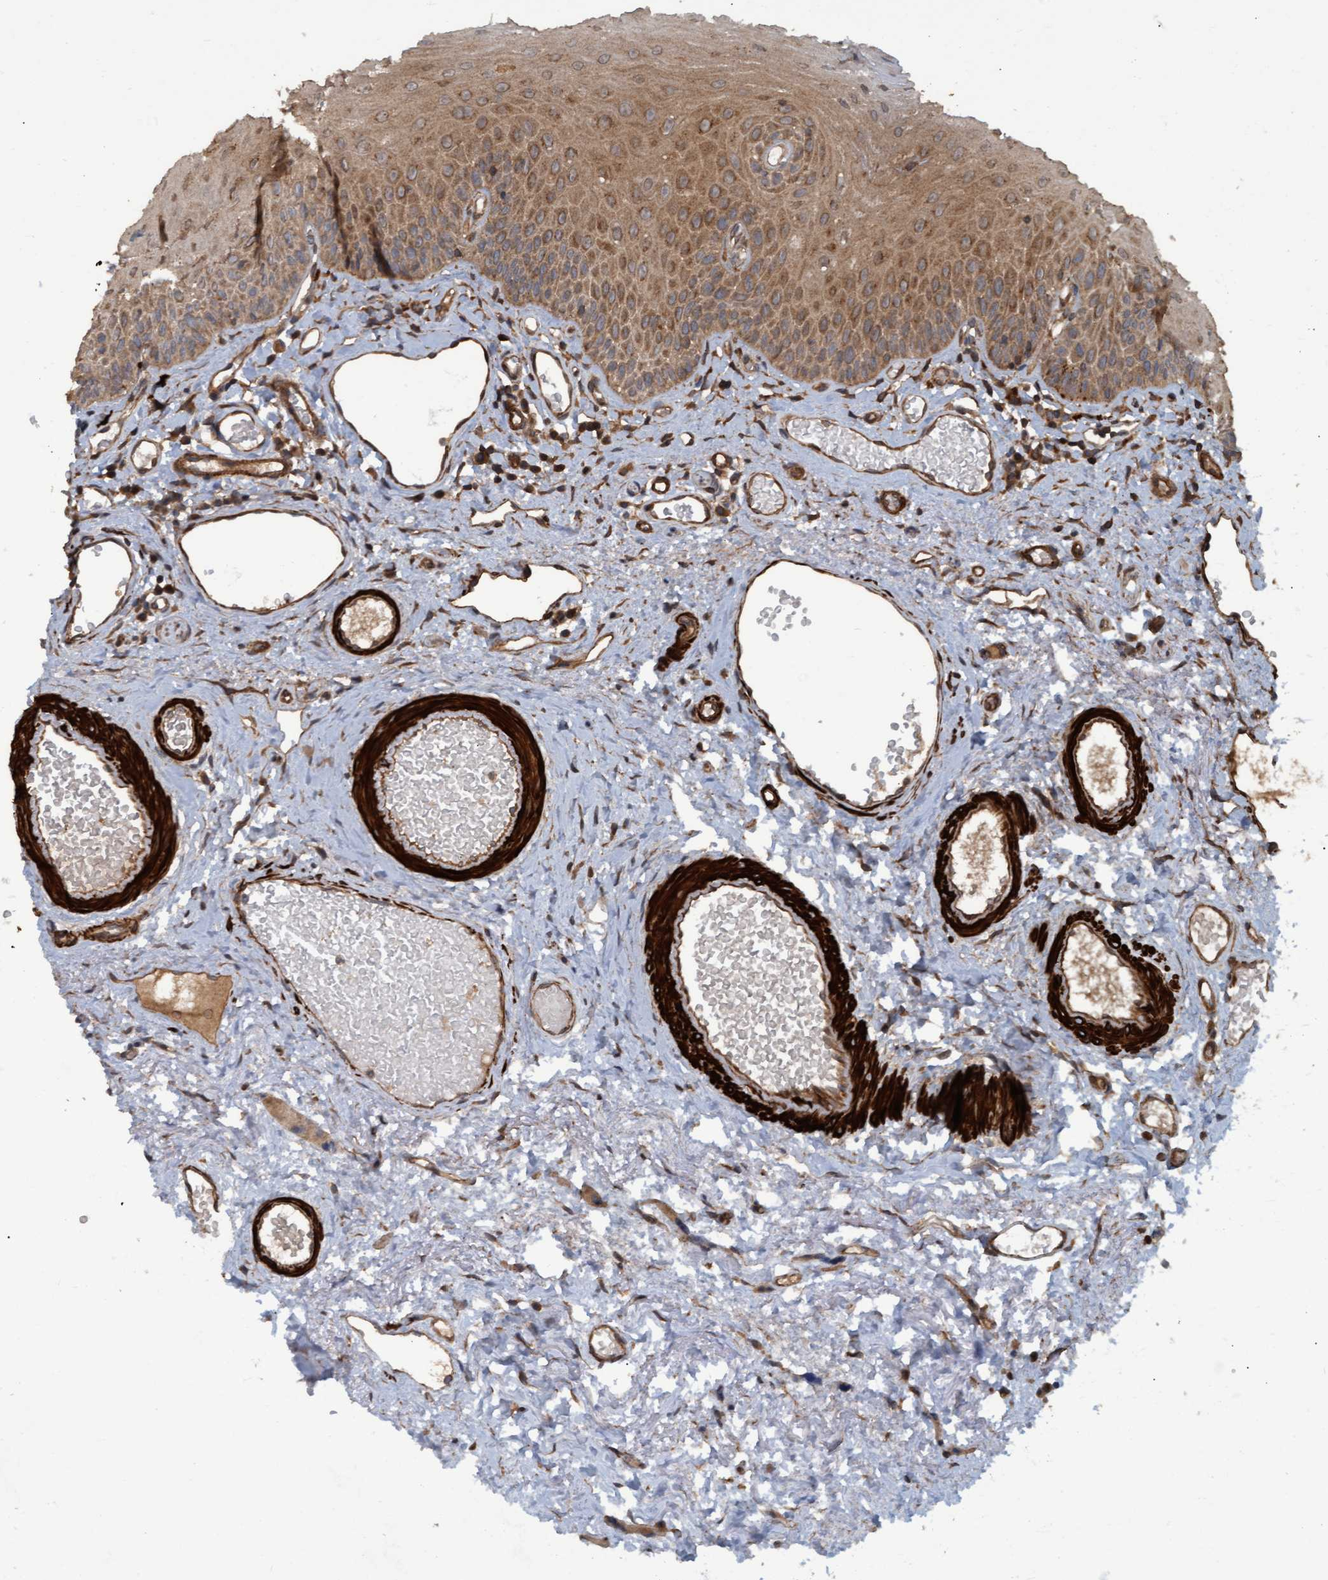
{"staining": {"intensity": "moderate", "quantity": ">75%", "location": "cytoplasmic/membranous"}, "tissue": "oral mucosa", "cell_type": "Squamous epithelial cells", "image_type": "normal", "snomed": [{"axis": "morphology", "description": "Normal tissue, NOS"}, {"axis": "topography", "description": "Skeletal muscle"}, {"axis": "topography", "description": "Oral tissue"}, {"axis": "topography", "description": "Peripheral nerve tissue"}], "caption": "Immunohistochemistry histopathology image of benign oral mucosa: human oral mucosa stained using immunohistochemistry (IHC) shows medium levels of moderate protein expression localized specifically in the cytoplasmic/membranous of squamous epithelial cells, appearing as a cytoplasmic/membranous brown color.", "gene": "GGT6", "patient": {"sex": "female", "age": 84}}